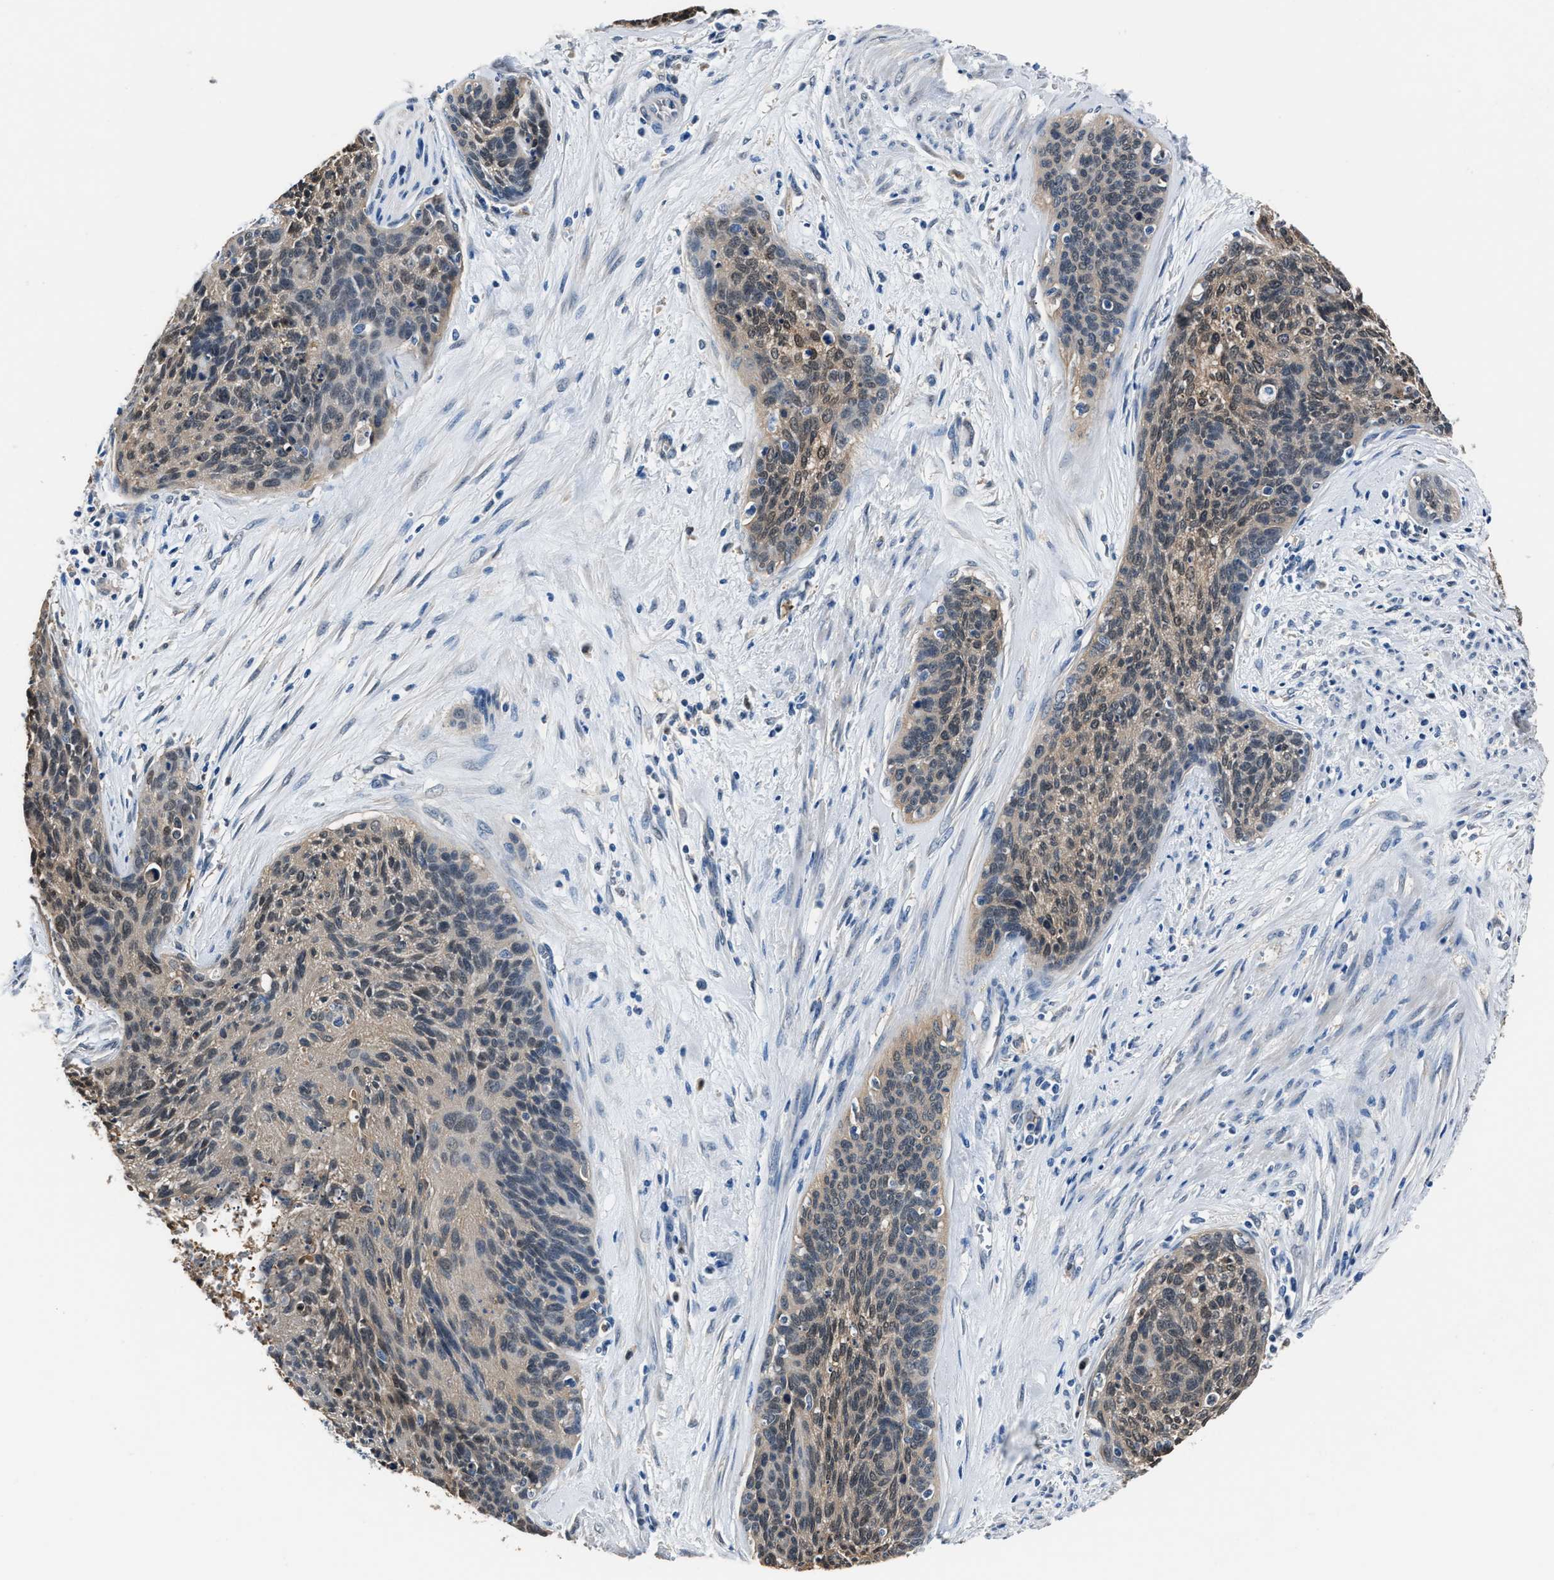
{"staining": {"intensity": "weak", "quantity": ">75%", "location": "cytoplasmic/membranous,nuclear"}, "tissue": "cervical cancer", "cell_type": "Tumor cells", "image_type": "cancer", "snomed": [{"axis": "morphology", "description": "Squamous cell carcinoma, NOS"}, {"axis": "topography", "description": "Cervix"}], "caption": "Weak cytoplasmic/membranous and nuclear expression is identified in about >75% of tumor cells in cervical cancer.", "gene": "GSTP1", "patient": {"sex": "female", "age": 55}}